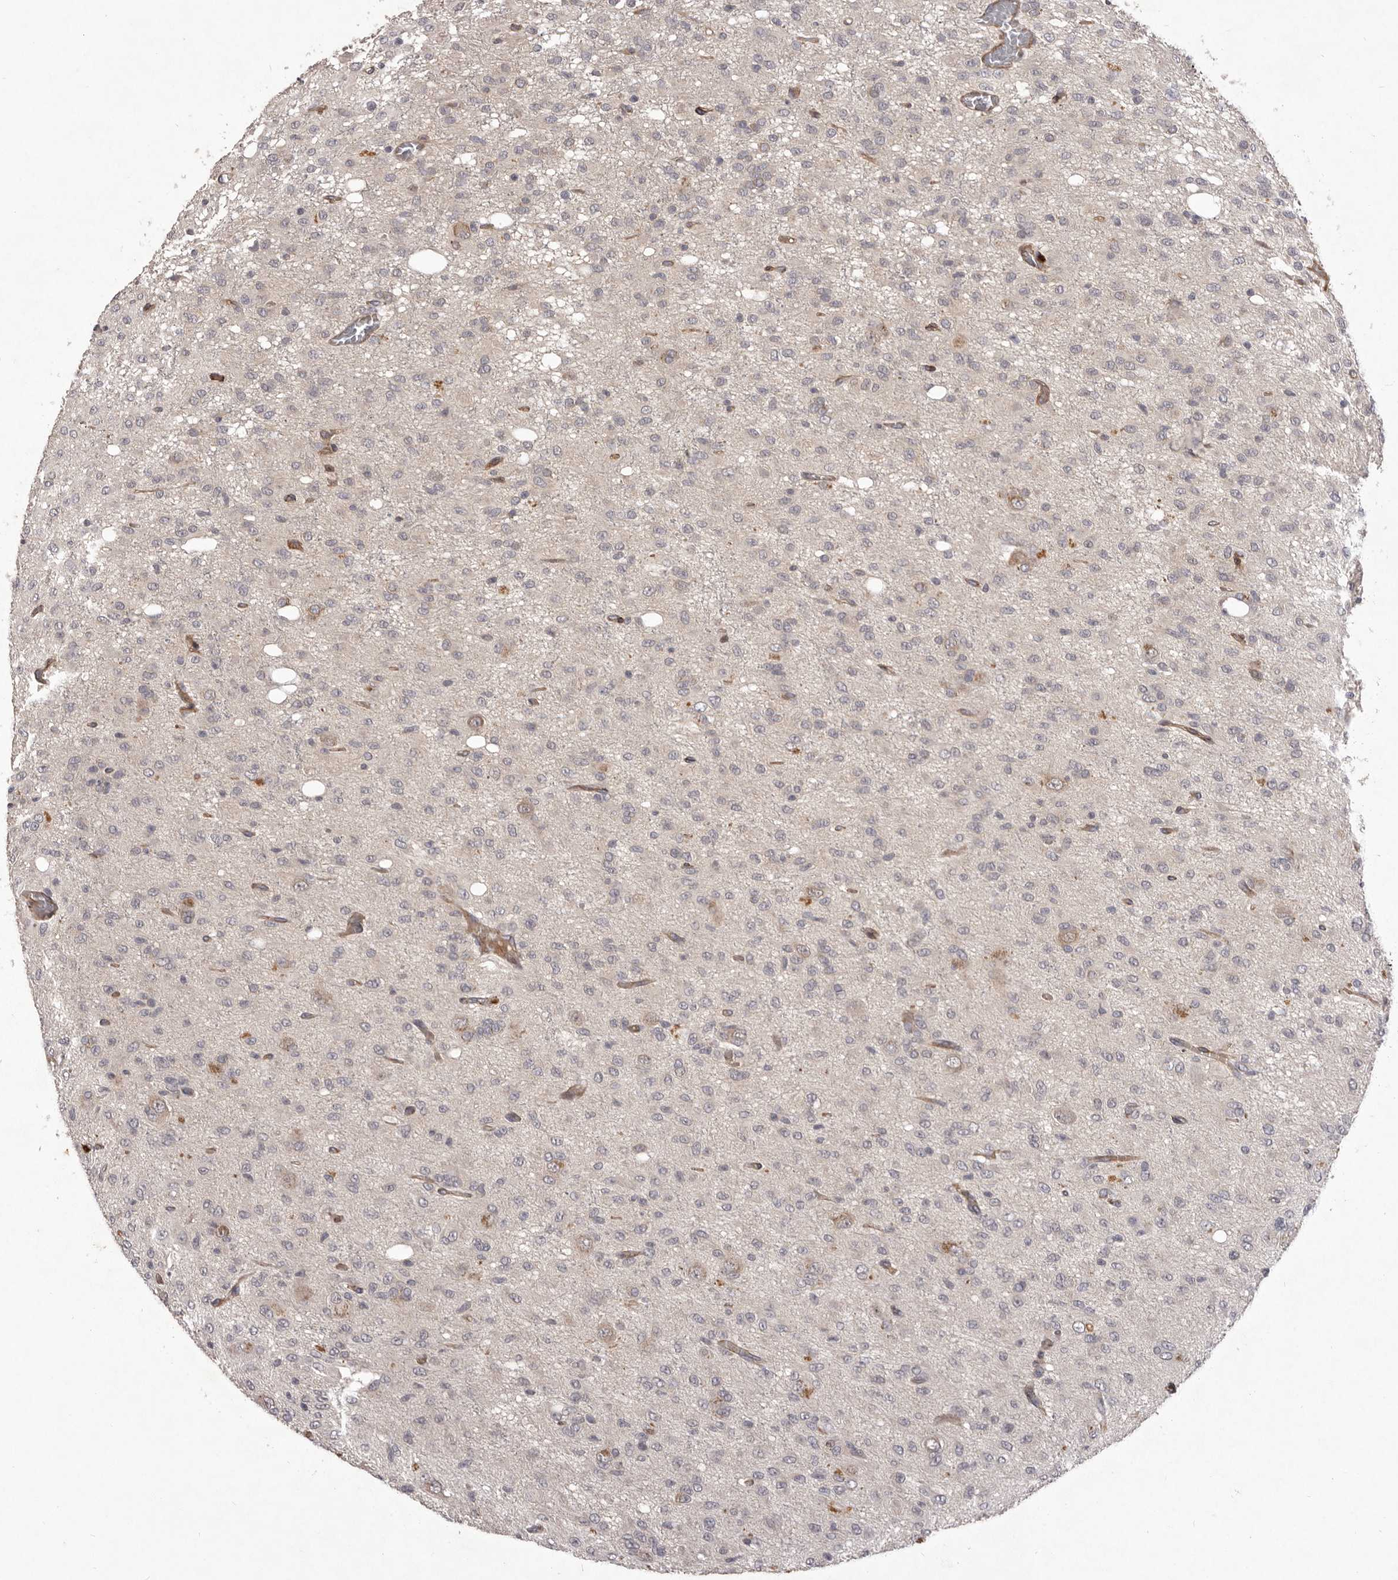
{"staining": {"intensity": "negative", "quantity": "none", "location": "none"}, "tissue": "glioma", "cell_type": "Tumor cells", "image_type": "cancer", "snomed": [{"axis": "morphology", "description": "Glioma, malignant, High grade"}, {"axis": "topography", "description": "Brain"}], "caption": "This is a micrograph of IHC staining of glioma, which shows no positivity in tumor cells.", "gene": "HBS1L", "patient": {"sex": "female", "age": 59}}